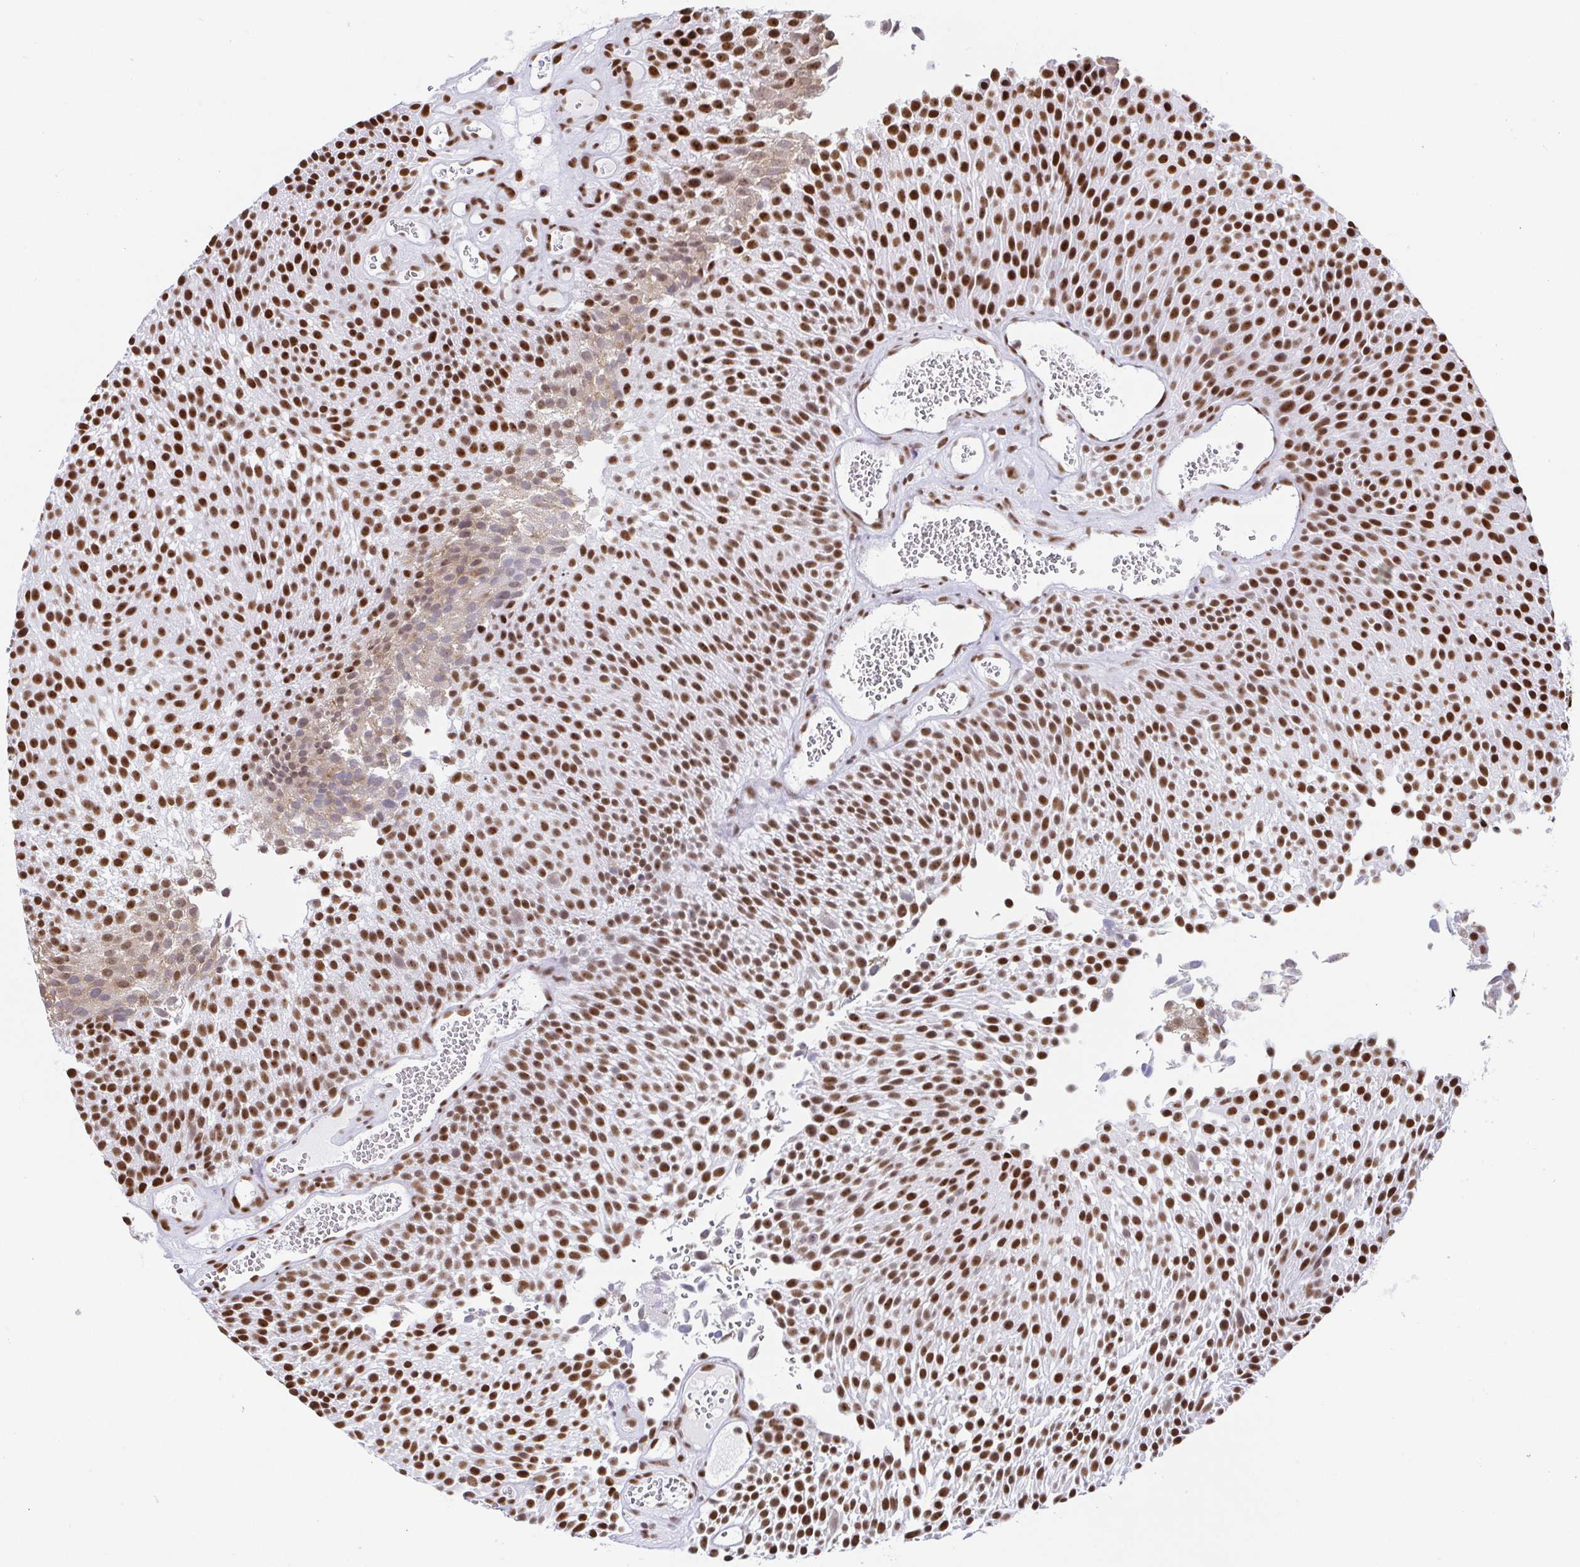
{"staining": {"intensity": "strong", "quantity": ">75%", "location": "nuclear"}, "tissue": "urothelial cancer", "cell_type": "Tumor cells", "image_type": "cancer", "snomed": [{"axis": "morphology", "description": "Urothelial carcinoma, Low grade"}, {"axis": "topography", "description": "Urinary bladder"}], "caption": "IHC image of neoplastic tissue: human urothelial cancer stained using immunohistochemistry (IHC) displays high levels of strong protein expression localized specifically in the nuclear of tumor cells, appearing as a nuclear brown color.", "gene": "EWSR1", "patient": {"sex": "female", "age": 79}}